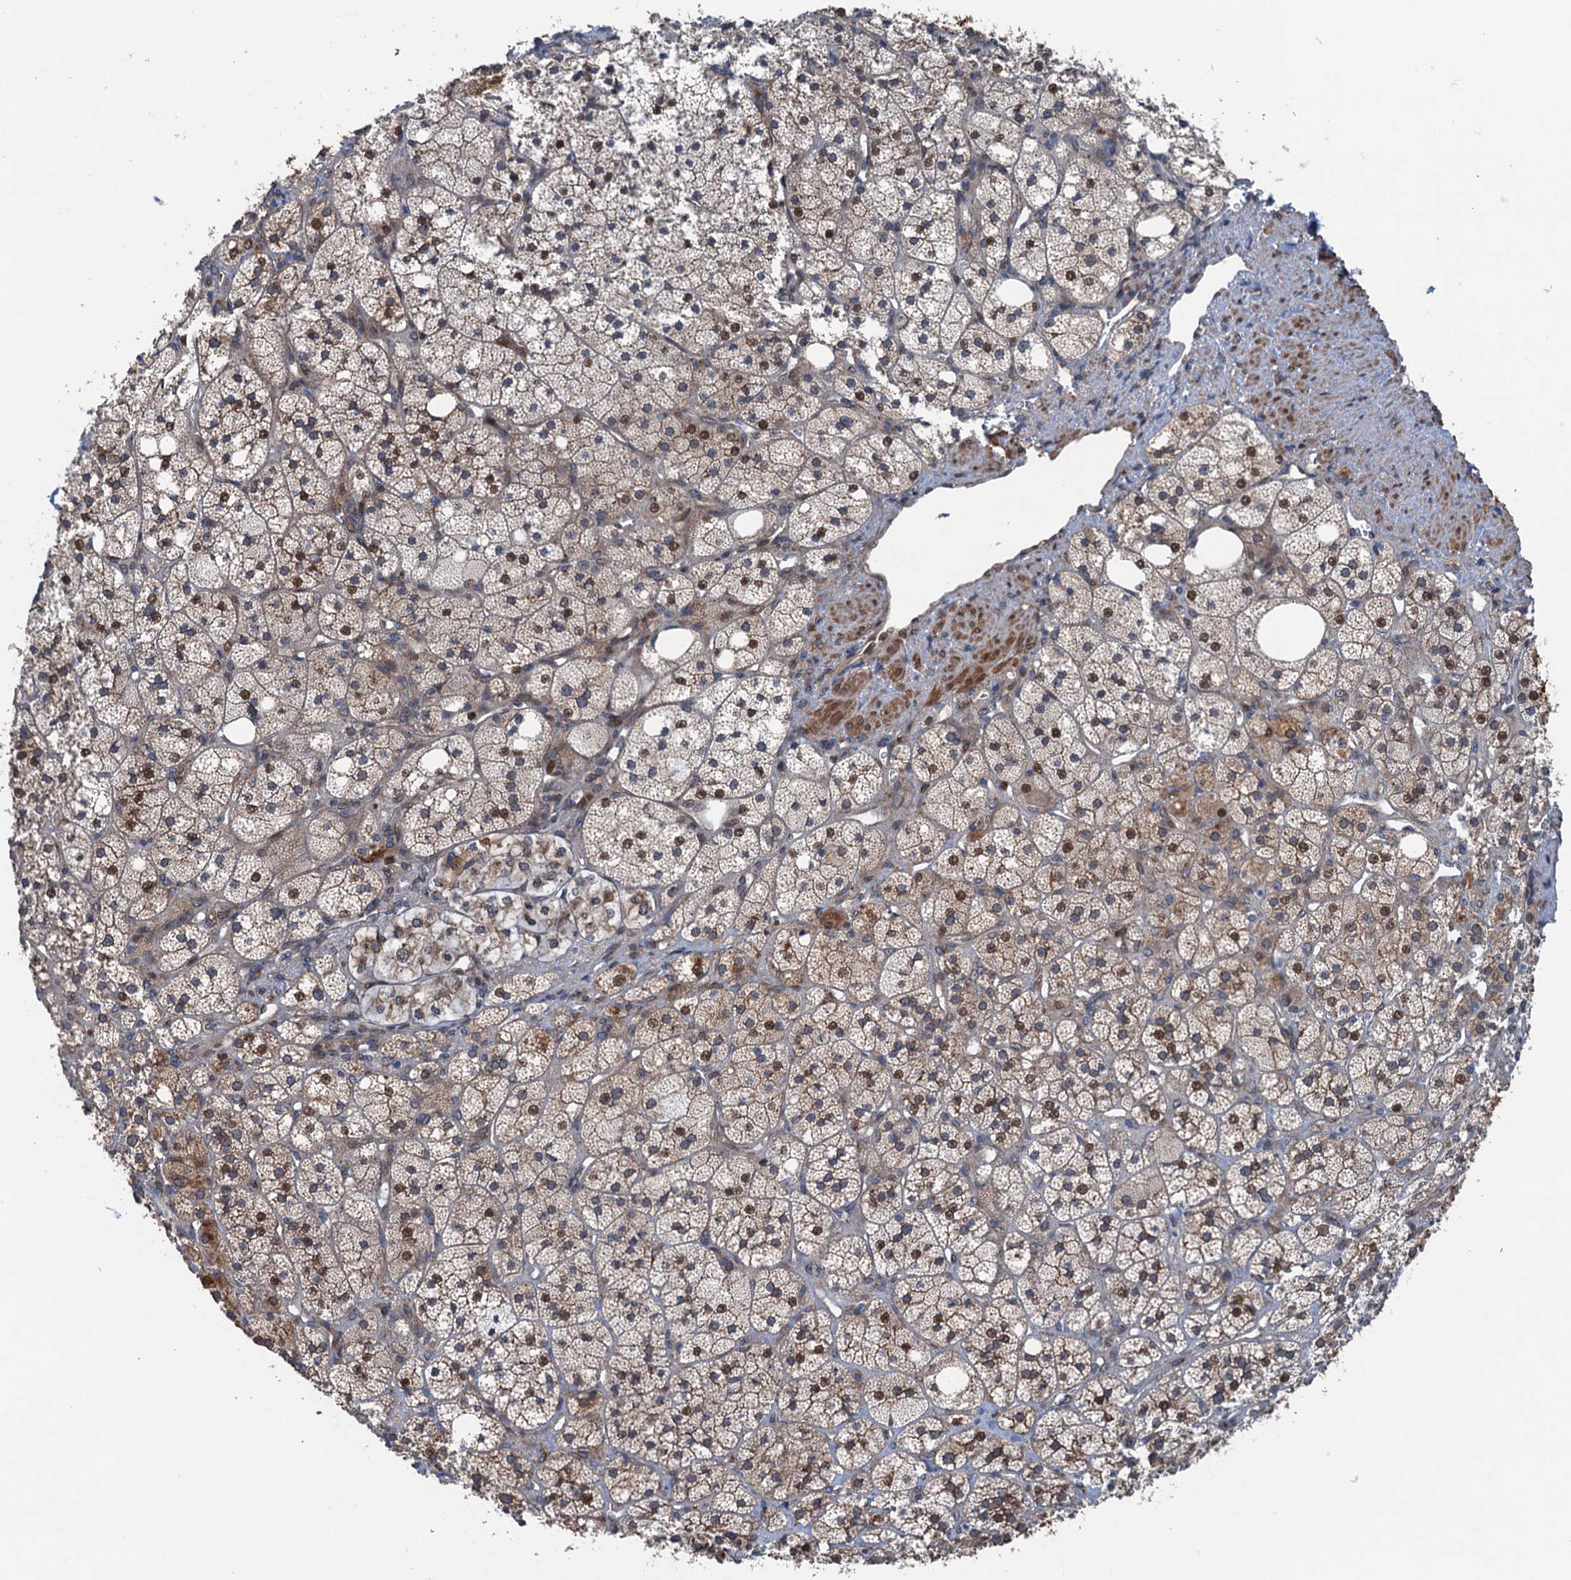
{"staining": {"intensity": "moderate", "quantity": "25%-75%", "location": "cytoplasmic/membranous,nuclear"}, "tissue": "adrenal gland", "cell_type": "Glandular cells", "image_type": "normal", "snomed": [{"axis": "morphology", "description": "Normal tissue, NOS"}, {"axis": "topography", "description": "Adrenal gland"}], "caption": "Immunohistochemistry (IHC) staining of normal adrenal gland, which reveals medium levels of moderate cytoplasmic/membranous,nuclear expression in about 25%-75% of glandular cells indicating moderate cytoplasmic/membranous,nuclear protein staining. The staining was performed using DAB (brown) for protein detection and nuclei were counterstained in hematoxylin (blue).", "gene": "DYNC2I2", "patient": {"sex": "male", "age": 61}}